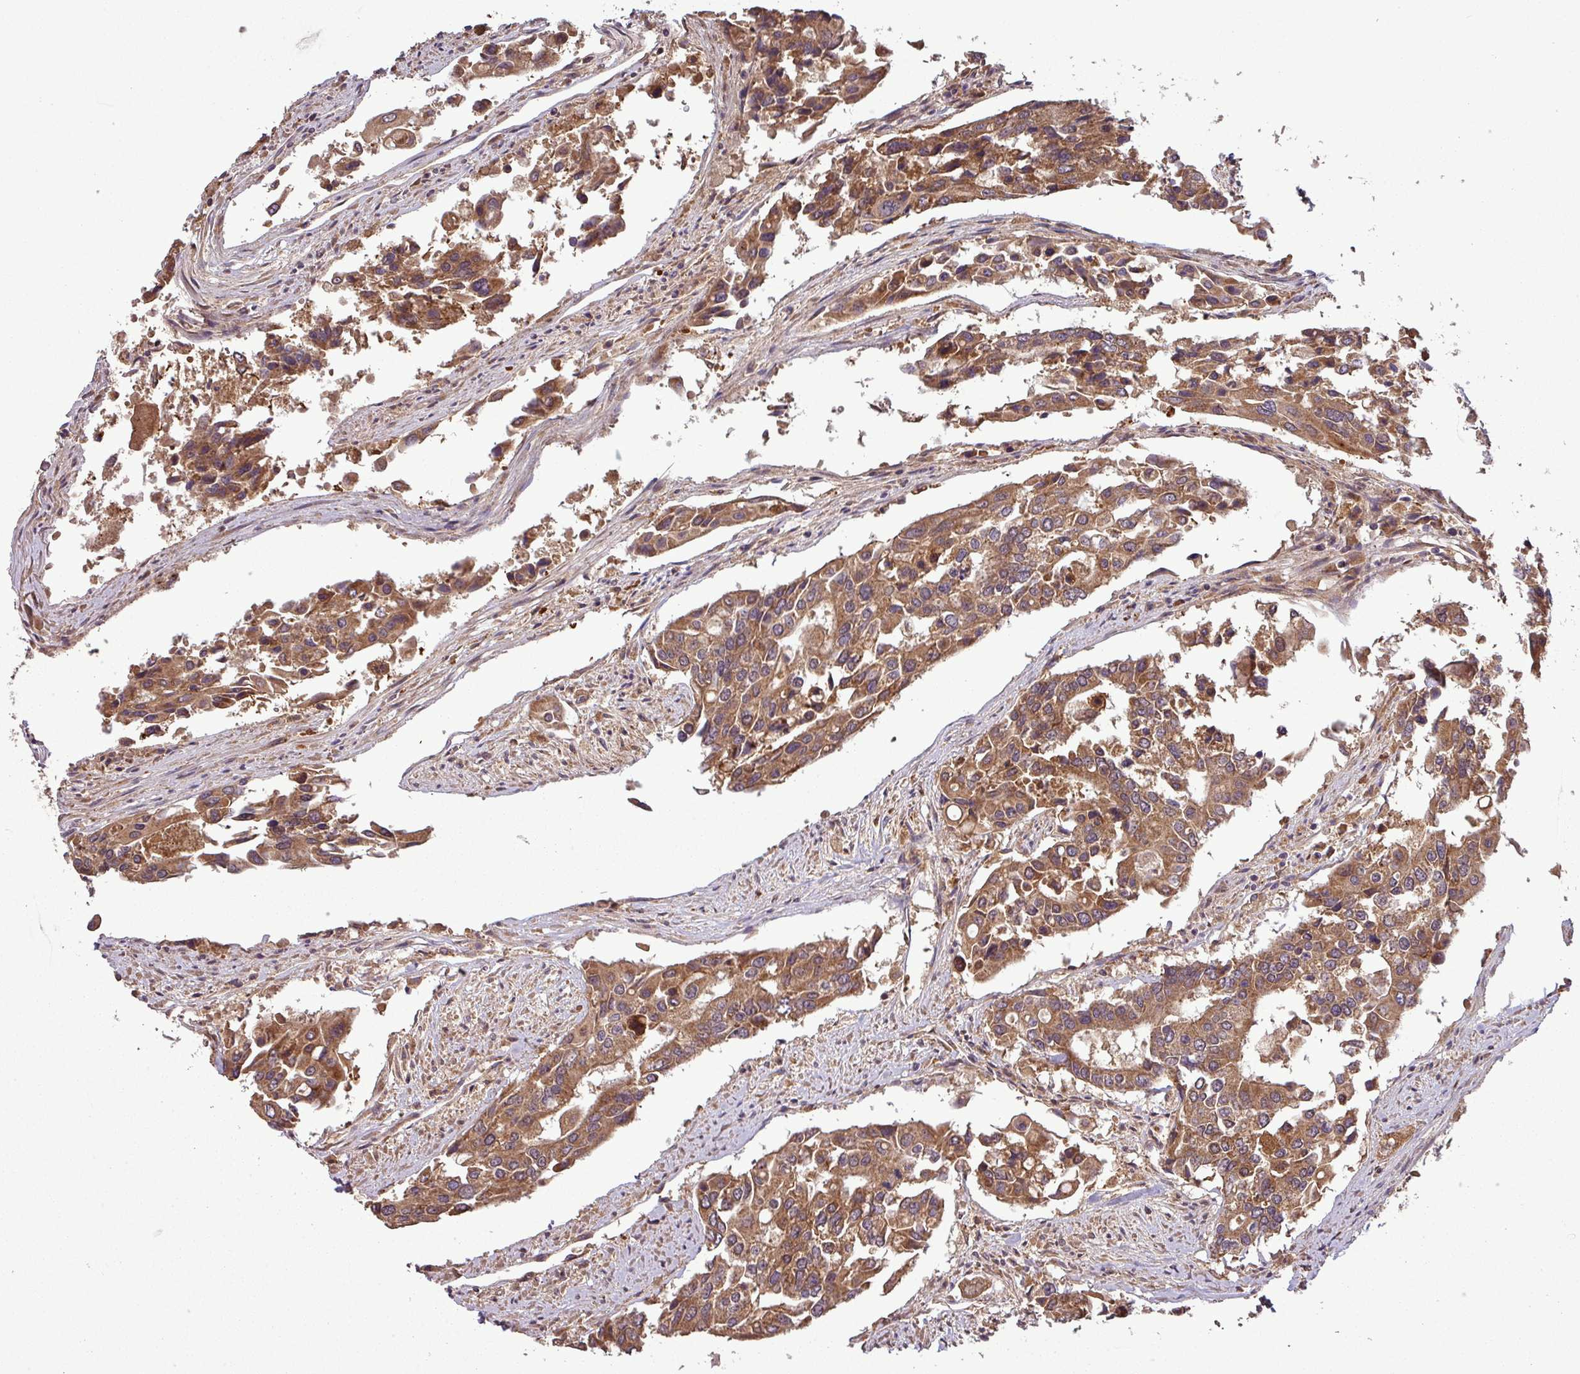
{"staining": {"intensity": "moderate", "quantity": ">75%", "location": "cytoplasmic/membranous"}, "tissue": "colorectal cancer", "cell_type": "Tumor cells", "image_type": "cancer", "snomed": [{"axis": "morphology", "description": "Adenocarcinoma, NOS"}, {"axis": "topography", "description": "Colon"}], "caption": "Human adenocarcinoma (colorectal) stained with a protein marker reveals moderate staining in tumor cells.", "gene": "NT5C3A", "patient": {"sex": "male", "age": 77}}